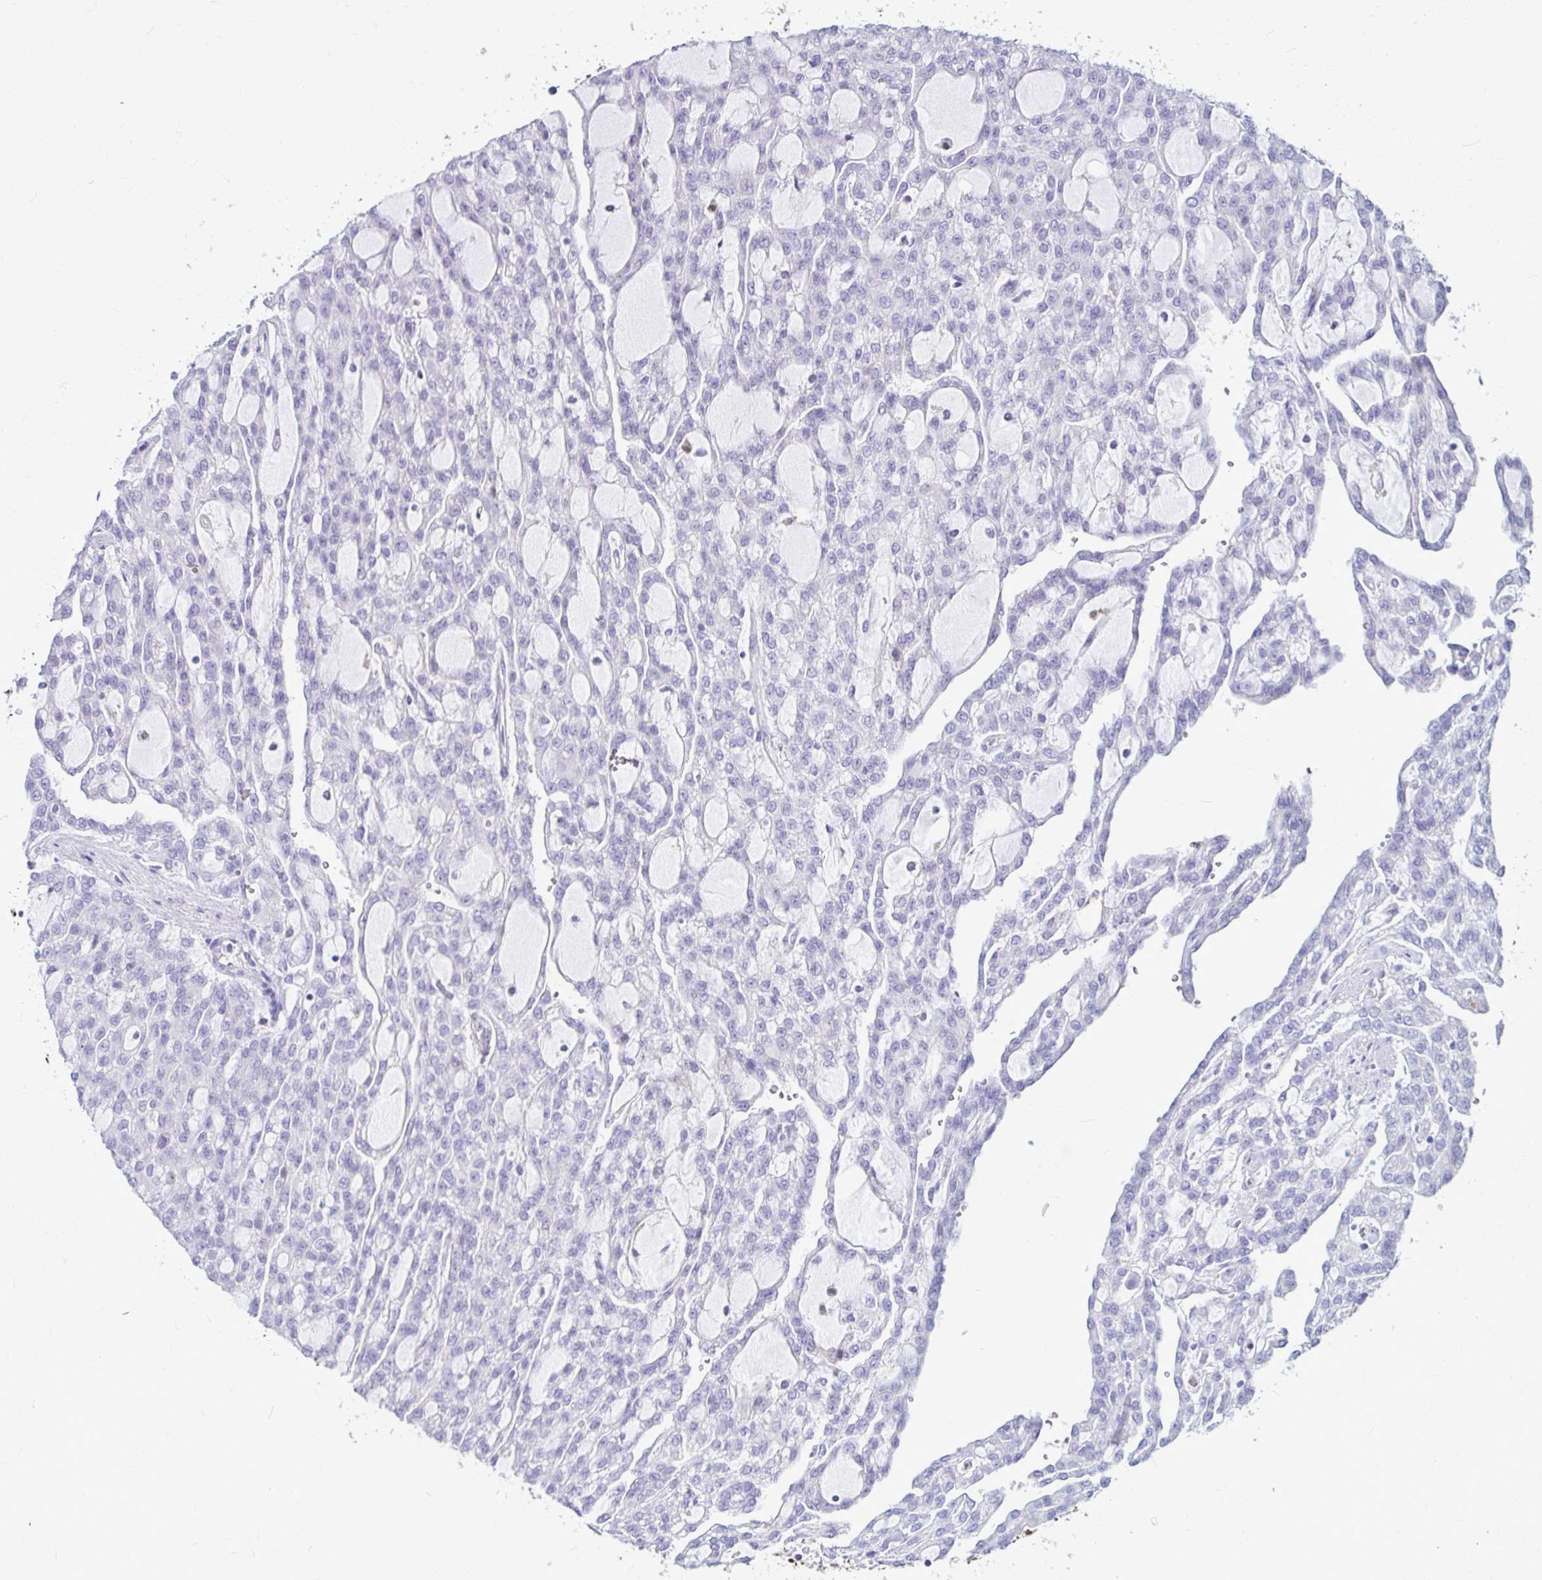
{"staining": {"intensity": "negative", "quantity": "none", "location": "none"}, "tissue": "renal cancer", "cell_type": "Tumor cells", "image_type": "cancer", "snomed": [{"axis": "morphology", "description": "Adenocarcinoma, NOS"}, {"axis": "topography", "description": "Kidney"}], "caption": "Photomicrograph shows no significant protein positivity in tumor cells of adenocarcinoma (renal).", "gene": "IDH1", "patient": {"sex": "male", "age": 63}}